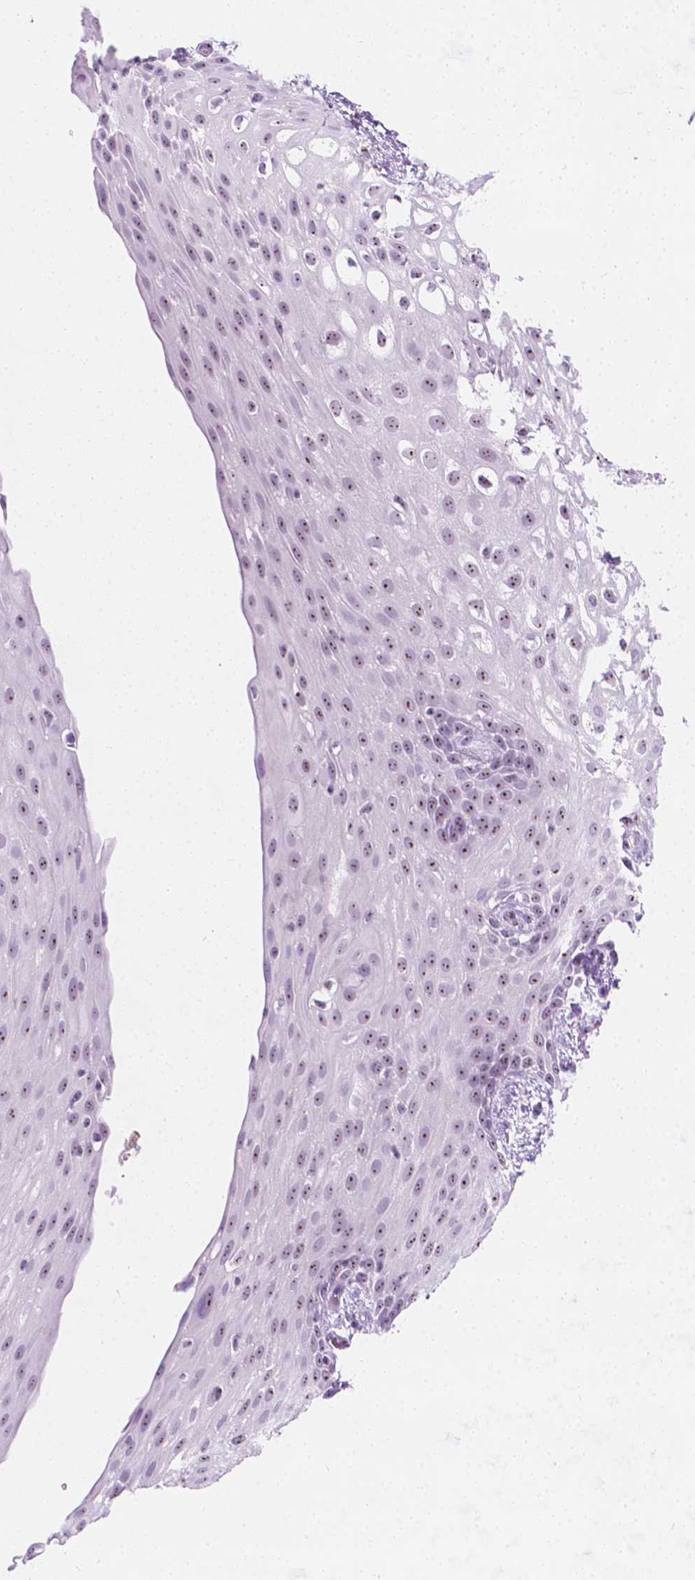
{"staining": {"intensity": "moderate", "quantity": ">75%", "location": "nuclear"}, "tissue": "skin", "cell_type": "Epidermal cells", "image_type": "normal", "snomed": [{"axis": "morphology", "description": "Normal tissue, NOS"}, {"axis": "topography", "description": "Anal"}], "caption": "Moderate nuclear protein positivity is appreciated in about >75% of epidermal cells in skin.", "gene": "NOL7", "patient": {"sex": "female", "age": 46}}